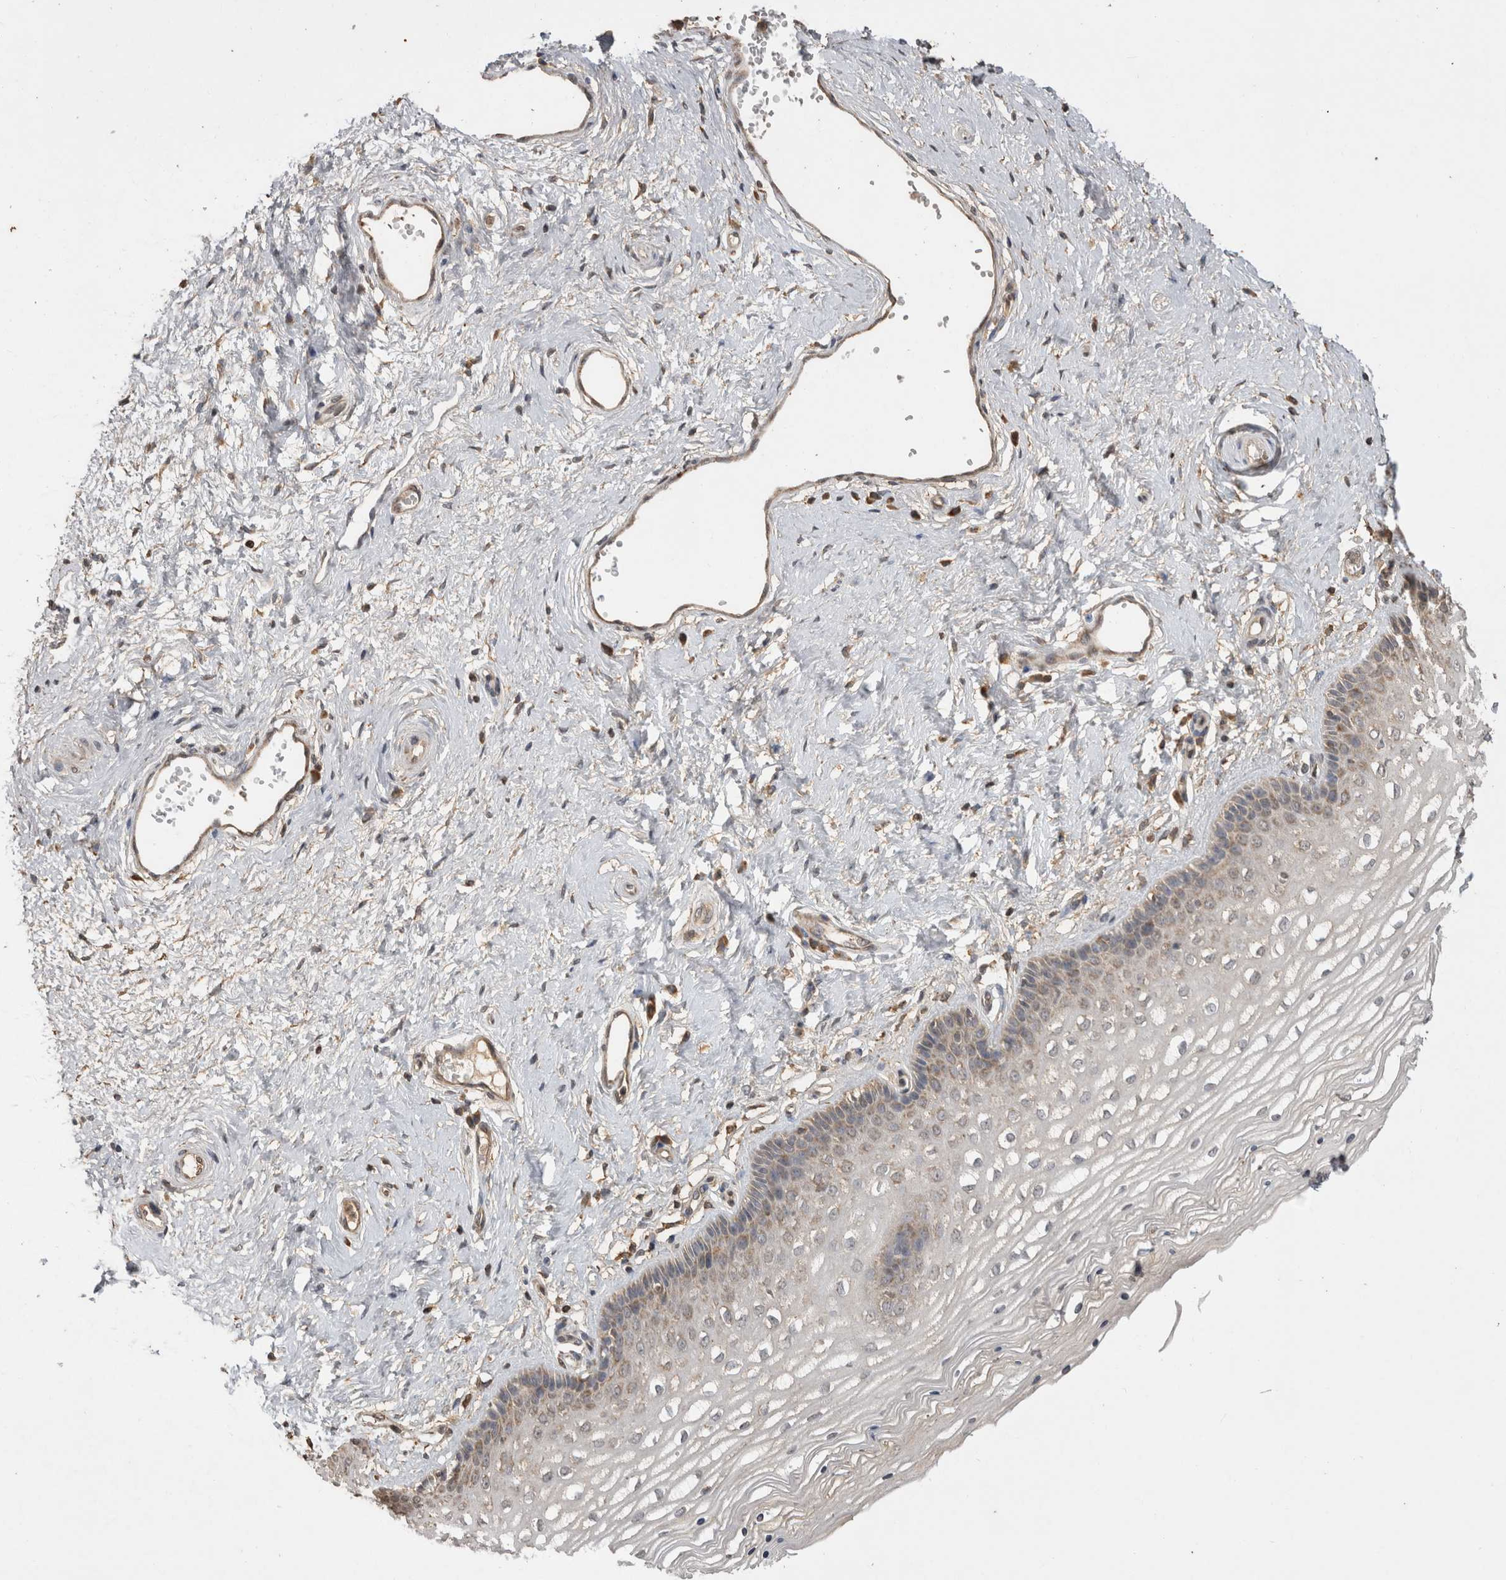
{"staining": {"intensity": "weak", "quantity": "25%-75%", "location": "cytoplasmic/membranous"}, "tissue": "vagina", "cell_type": "Squamous epithelial cells", "image_type": "normal", "snomed": [{"axis": "morphology", "description": "Normal tissue, NOS"}, {"axis": "topography", "description": "Vagina"}], "caption": "Immunohistochemistry of benign human vagina reveals low levels of weak cytoplasmic/membranous expression in about 25%-75% of squamous epithelial cells. (DAB (3,3'-diaminobenzidine) = brown stain, brightfield microscopy at high magnification).", "gene": "PREP", "patient": {"sex": "female", "age": 46}}